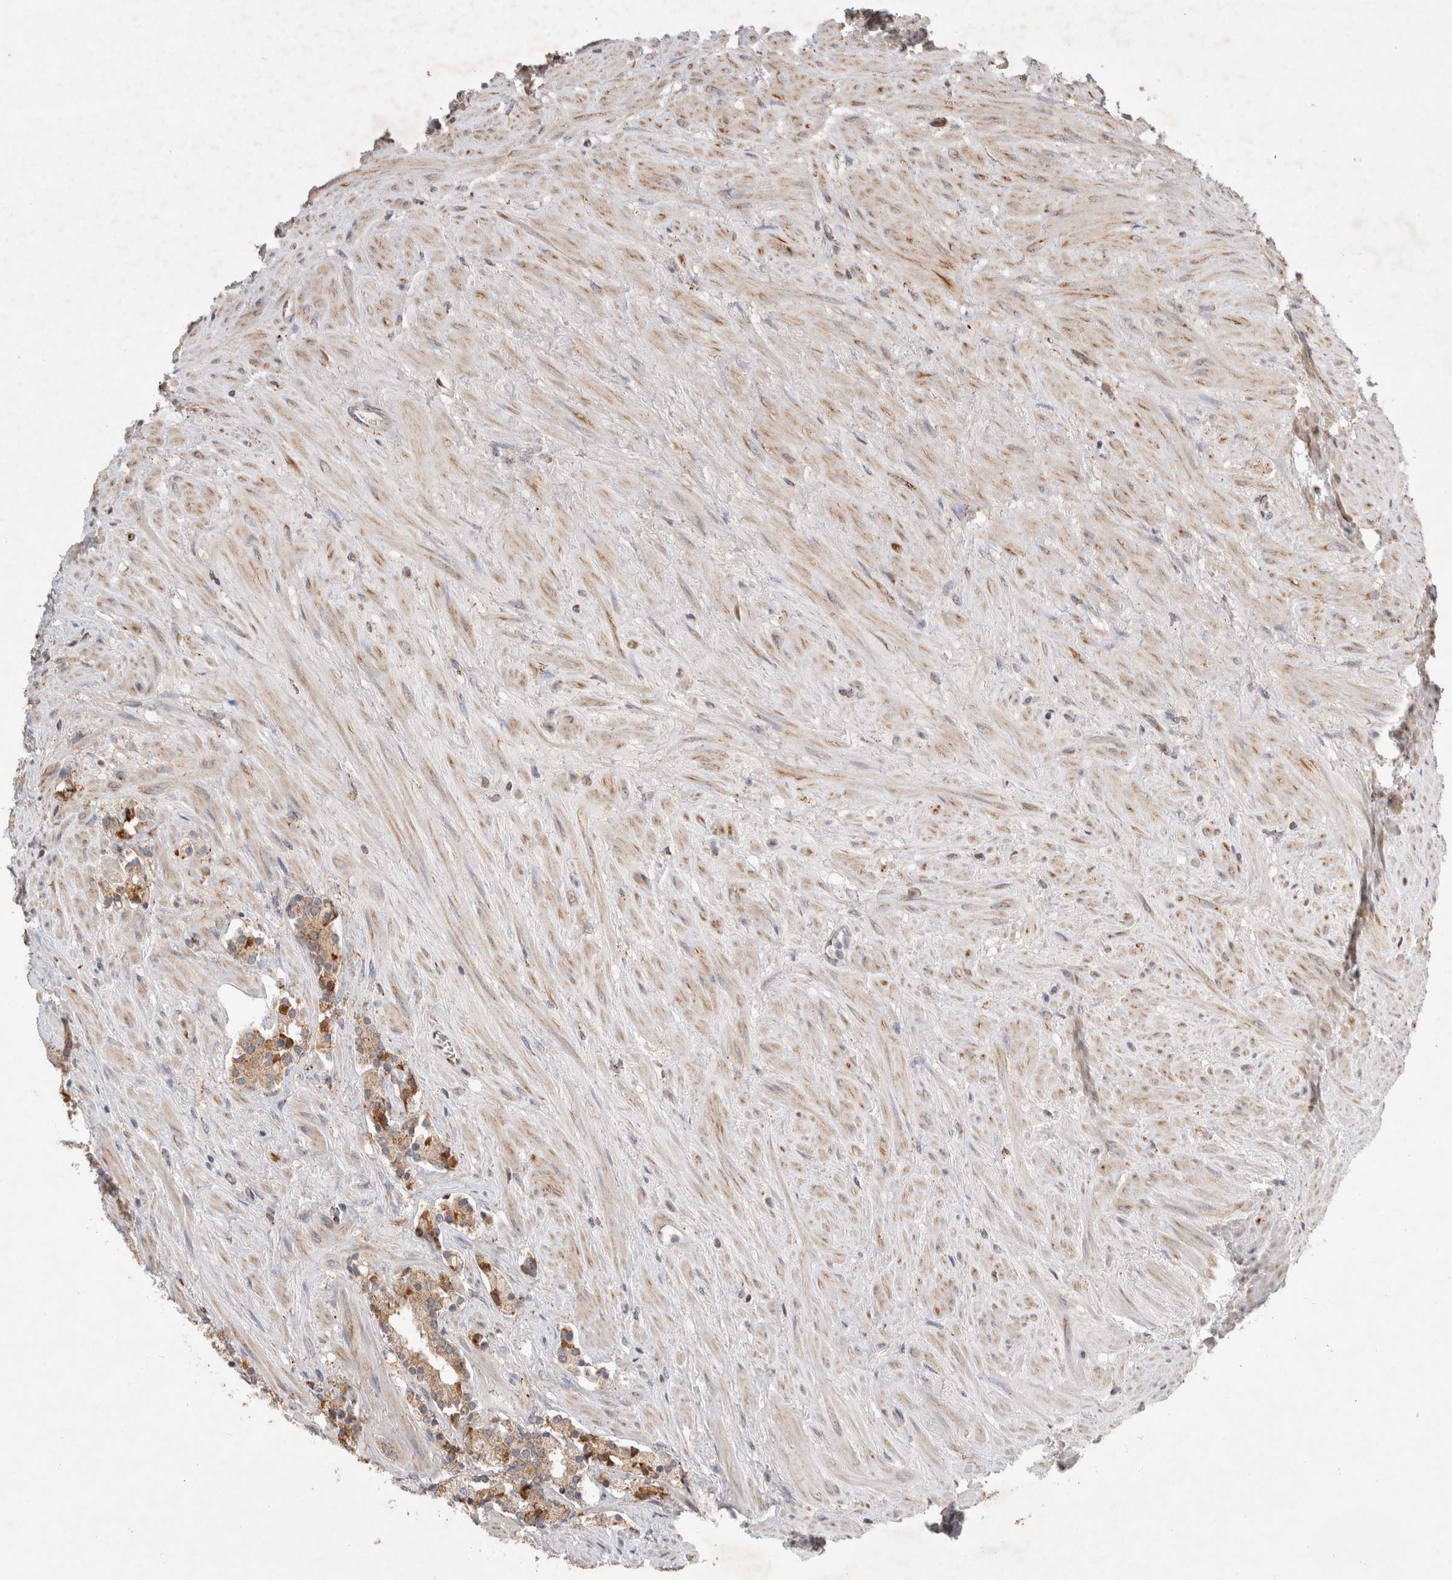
{"staining": {"intensity": "moderate", "quantity": ">75%", "location": "cytoplasmic/membranous"}, "tissue": "prostate cancer", "cell_type": "Tumor cells", "image_type": "cancer", "snomed": [{"axis": "morphology", "description": "Adenocarcinoma, High grade"}, {"axis": "topography", "description": "Prostate"}], "caption": "Immunohistochemistry of human prostate adenocarcinoma (high-grade) demonstrates medium levels of moderate cytoplasmic/membranous positivity in approximately >75% of tumor cells. (Brightfield microscopy of DAB IHC at high magnification).", "gene": "HROB", "patient": {"sex": "male", "age": 71}}